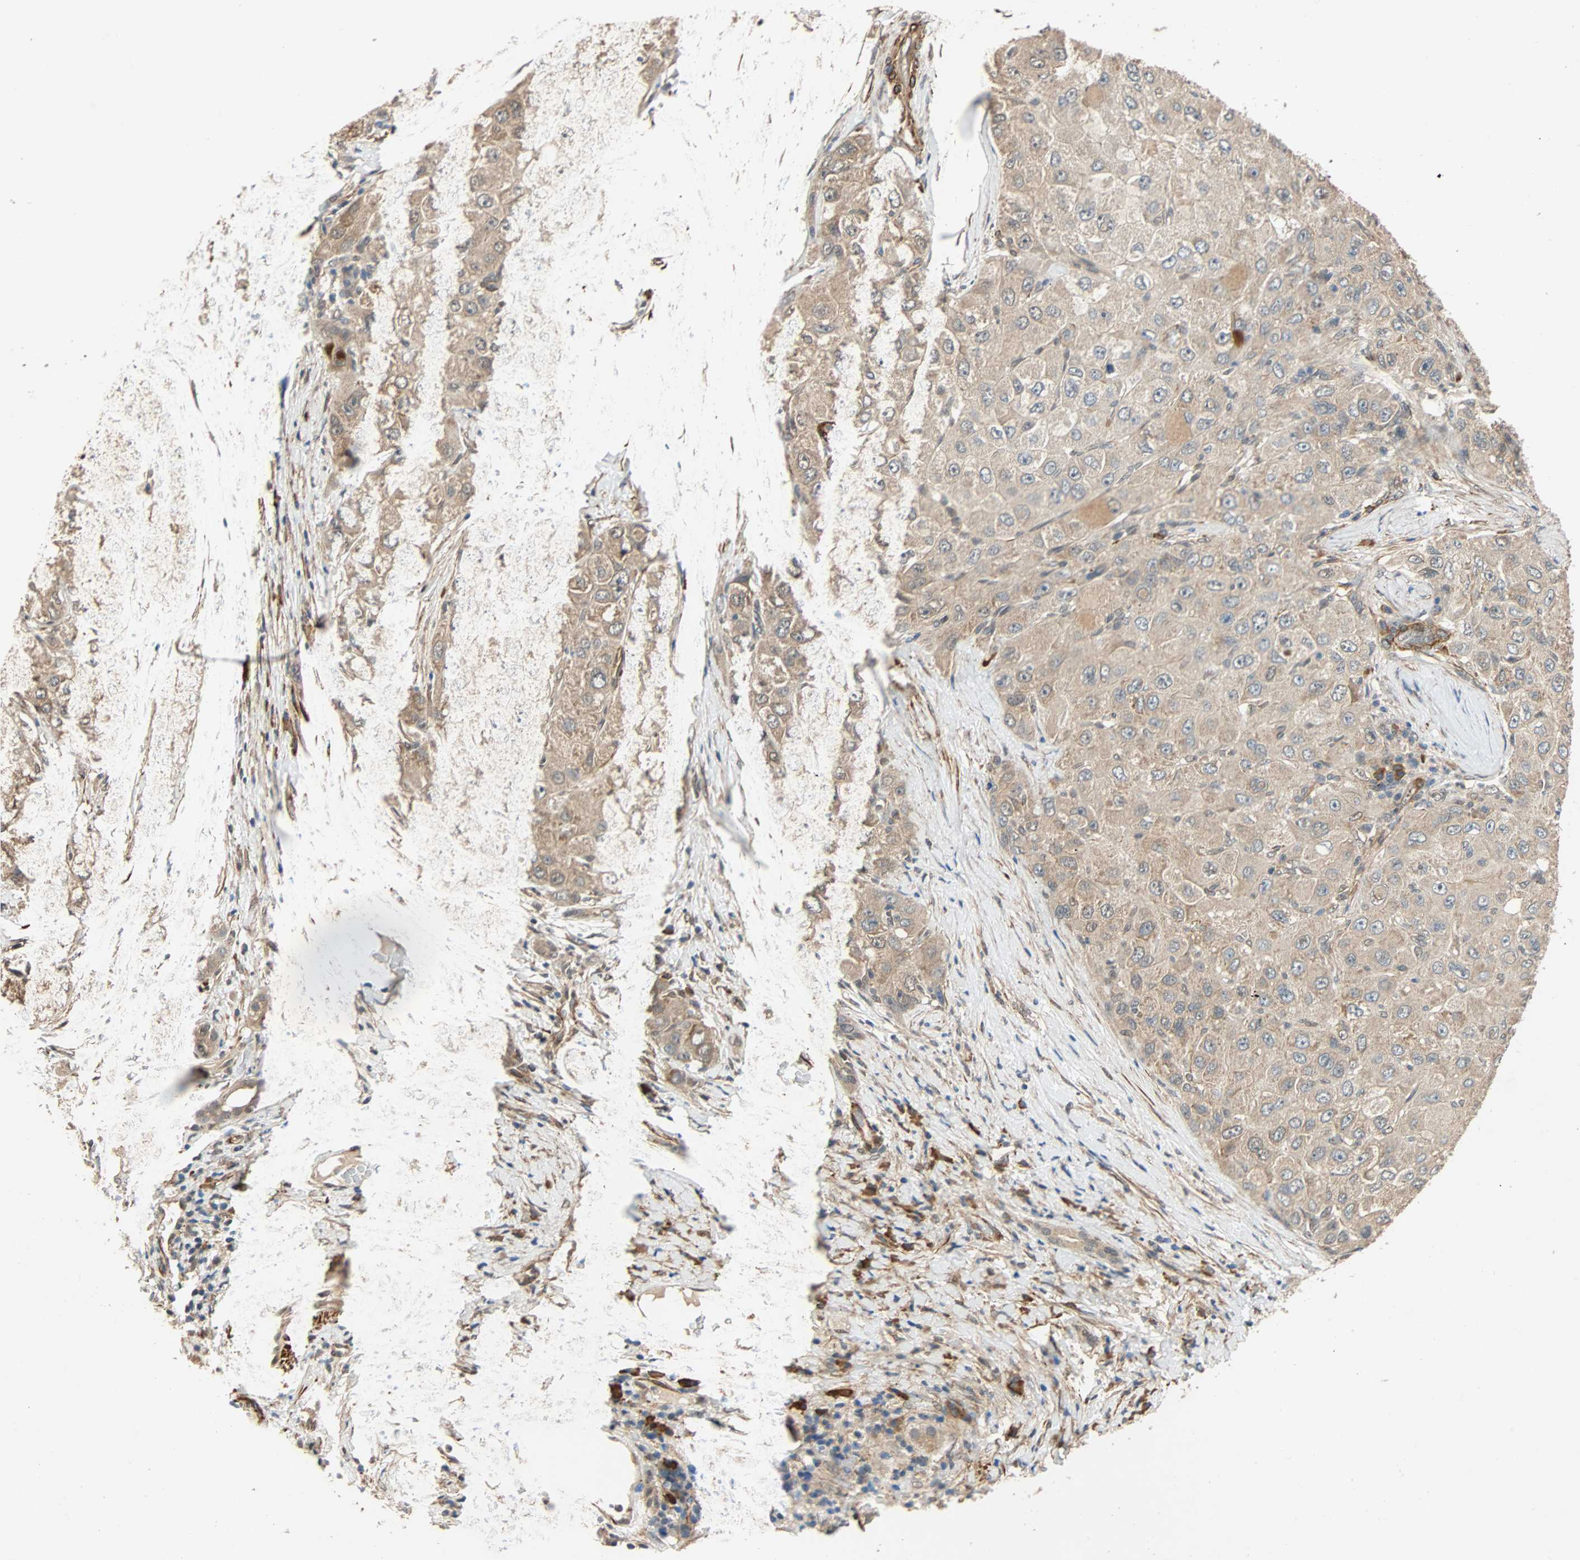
{"staining": {"intensity": "negative", "quantity": "none", "location": "none"}, "tissue": "liver cancer", "cell_type": "Tumor cells", "image_type": "cancer", "snomed": [{"axis": "morphology", "description": "Carcinoma, Hepatocellular, NOS"}, {"axis": "topography", "description": "Liver"}], "caption": "This image is of liver cancer stained with IHC to label a protein in brown with the nuclei are counter-stained blue. There is no staining in tumor cells.", "gene": "QSER1", "patient": {"sex": "male", "age": 80}}